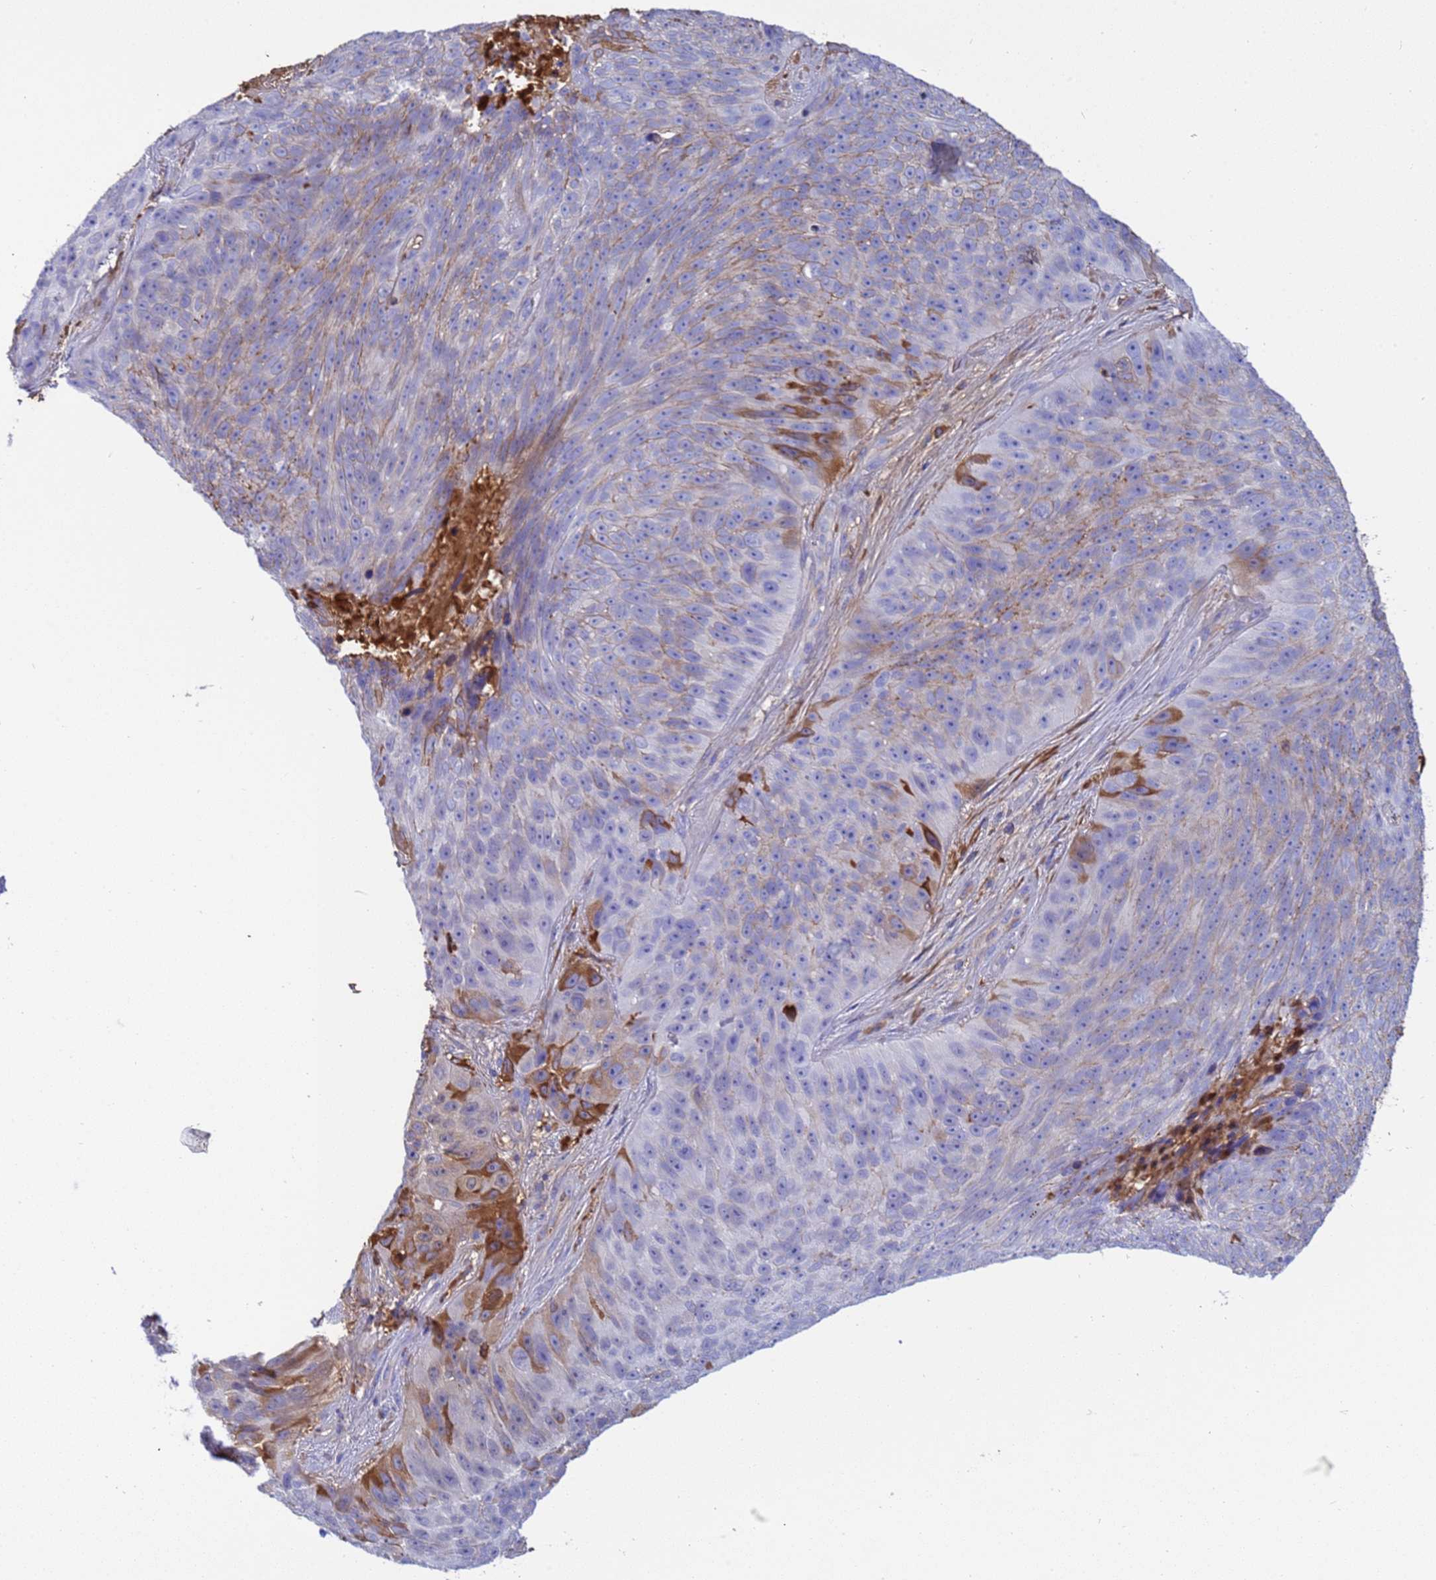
{"staining": {"intensity": "moderate", "quantity": "<25%", "location": "cytoplasmic/membranous"}, "tissue": "skin cancer", "cell_type": "Tumor cells", "image_type": "cancer", "snomed": [{"axis": "morphology", "description": "Squamous cell carcinoma, NOS"}, {"axis": "topography", "description": "Skin"}], "caption": "This is an image of immunohistochemistry (IHC) staining of skin cancer, which shows moderate expression in the cytoplasmic/membranous of tumor cells.", "gene": "H1-7", "patient": {"sex": "female", "age": 87}}